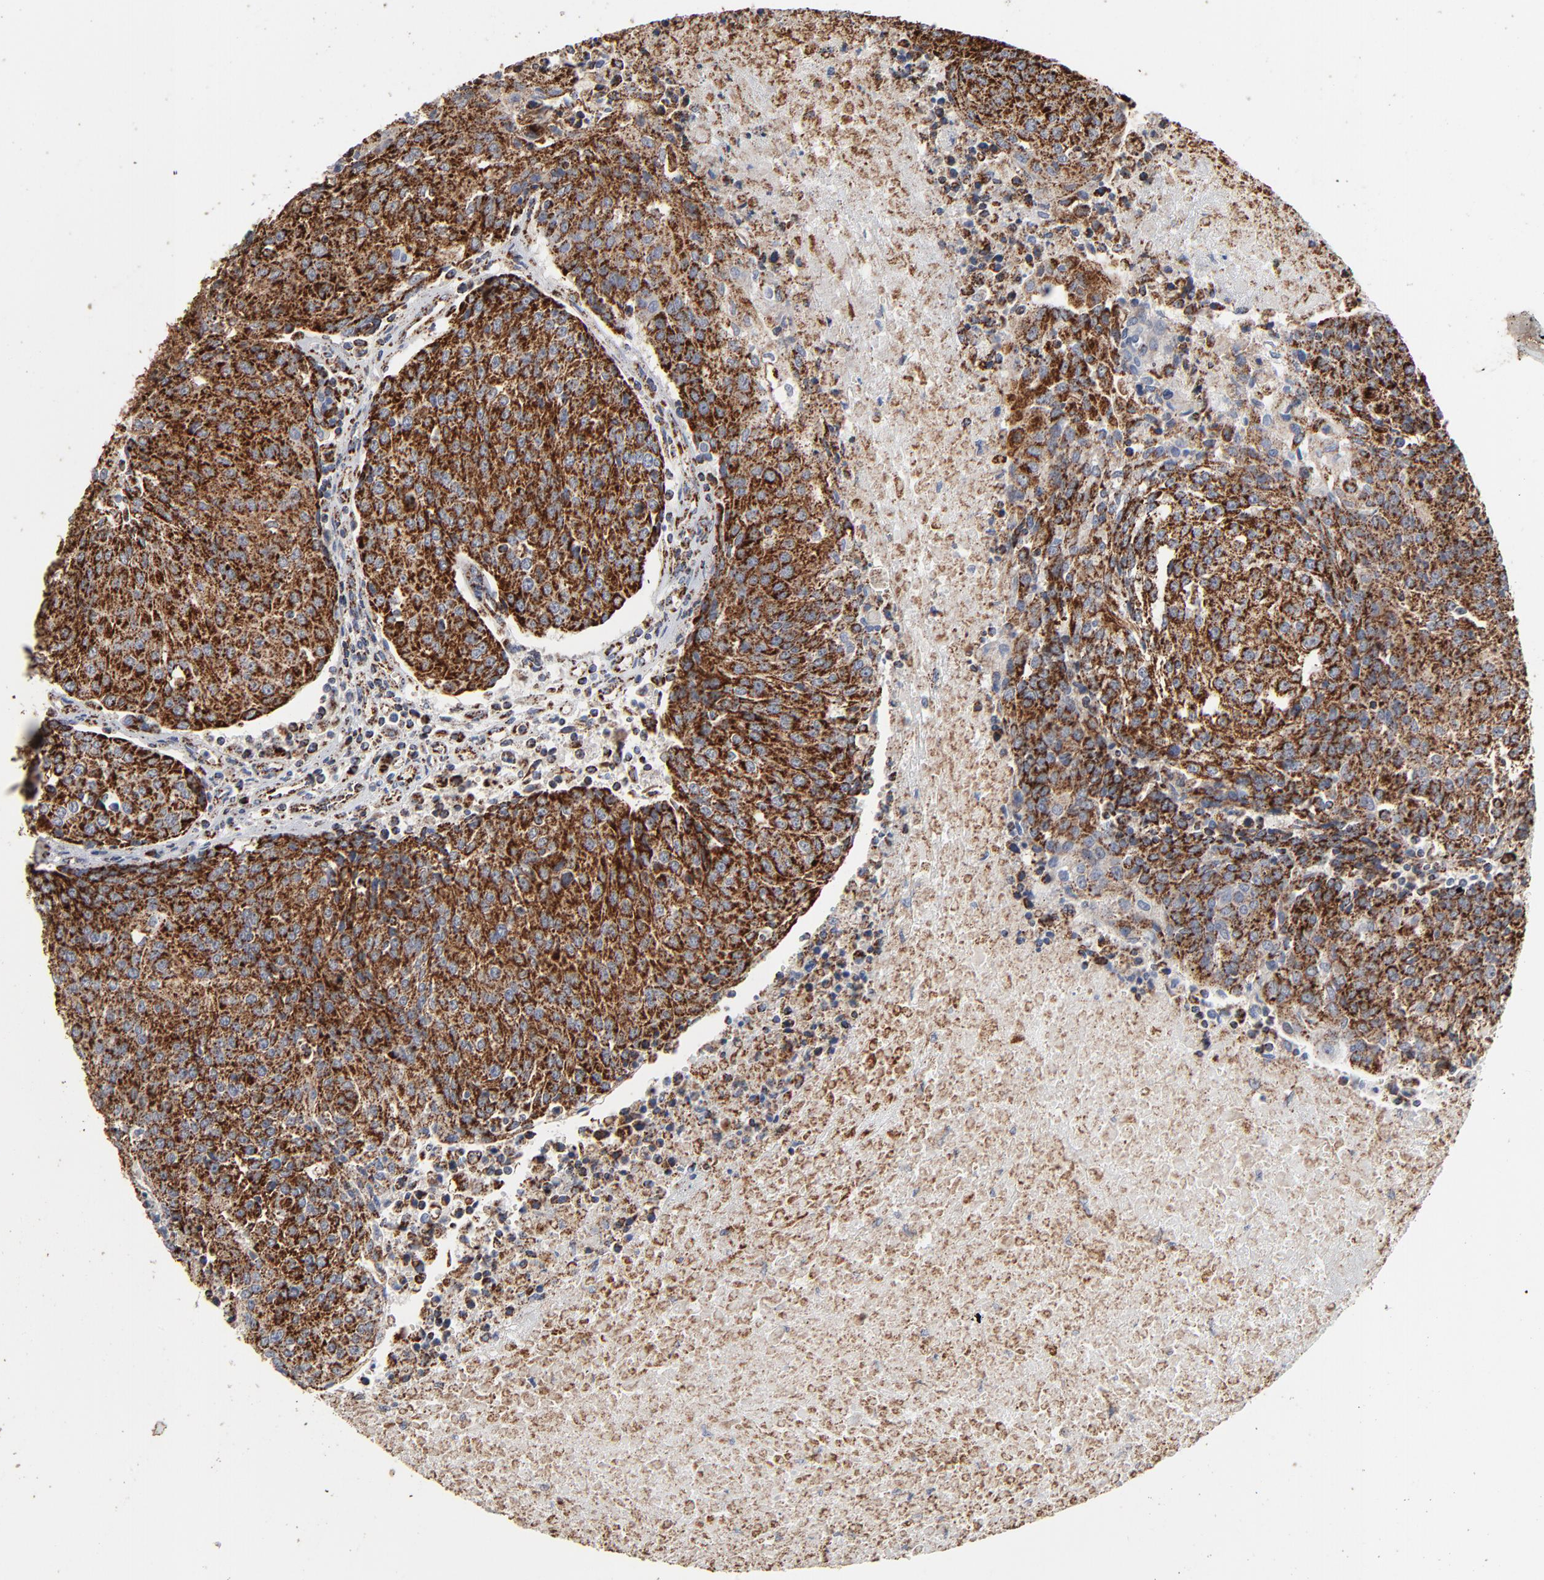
{"staining": {"intensity": "strong", "quantity": ">75%", "location": "cytoplasmic/membranous"}, "tissue": "urothelial cancer", "cell_type": "Tumor cells", "image_type": "cancer", "snomed": [{"axis": "morphology", "description": "Urothelial carcinoma, High grade"}, {"axis": "topography", "description": "Urinary bladder"}], "caption": "A high amount of strong cytoplasmic/membranous expression is appreciated in approximately >75% of tumor cells in urothelial cancer tissue.", "gene": "UQCRC1", "patient": {"sex": "female", "age": 85}}